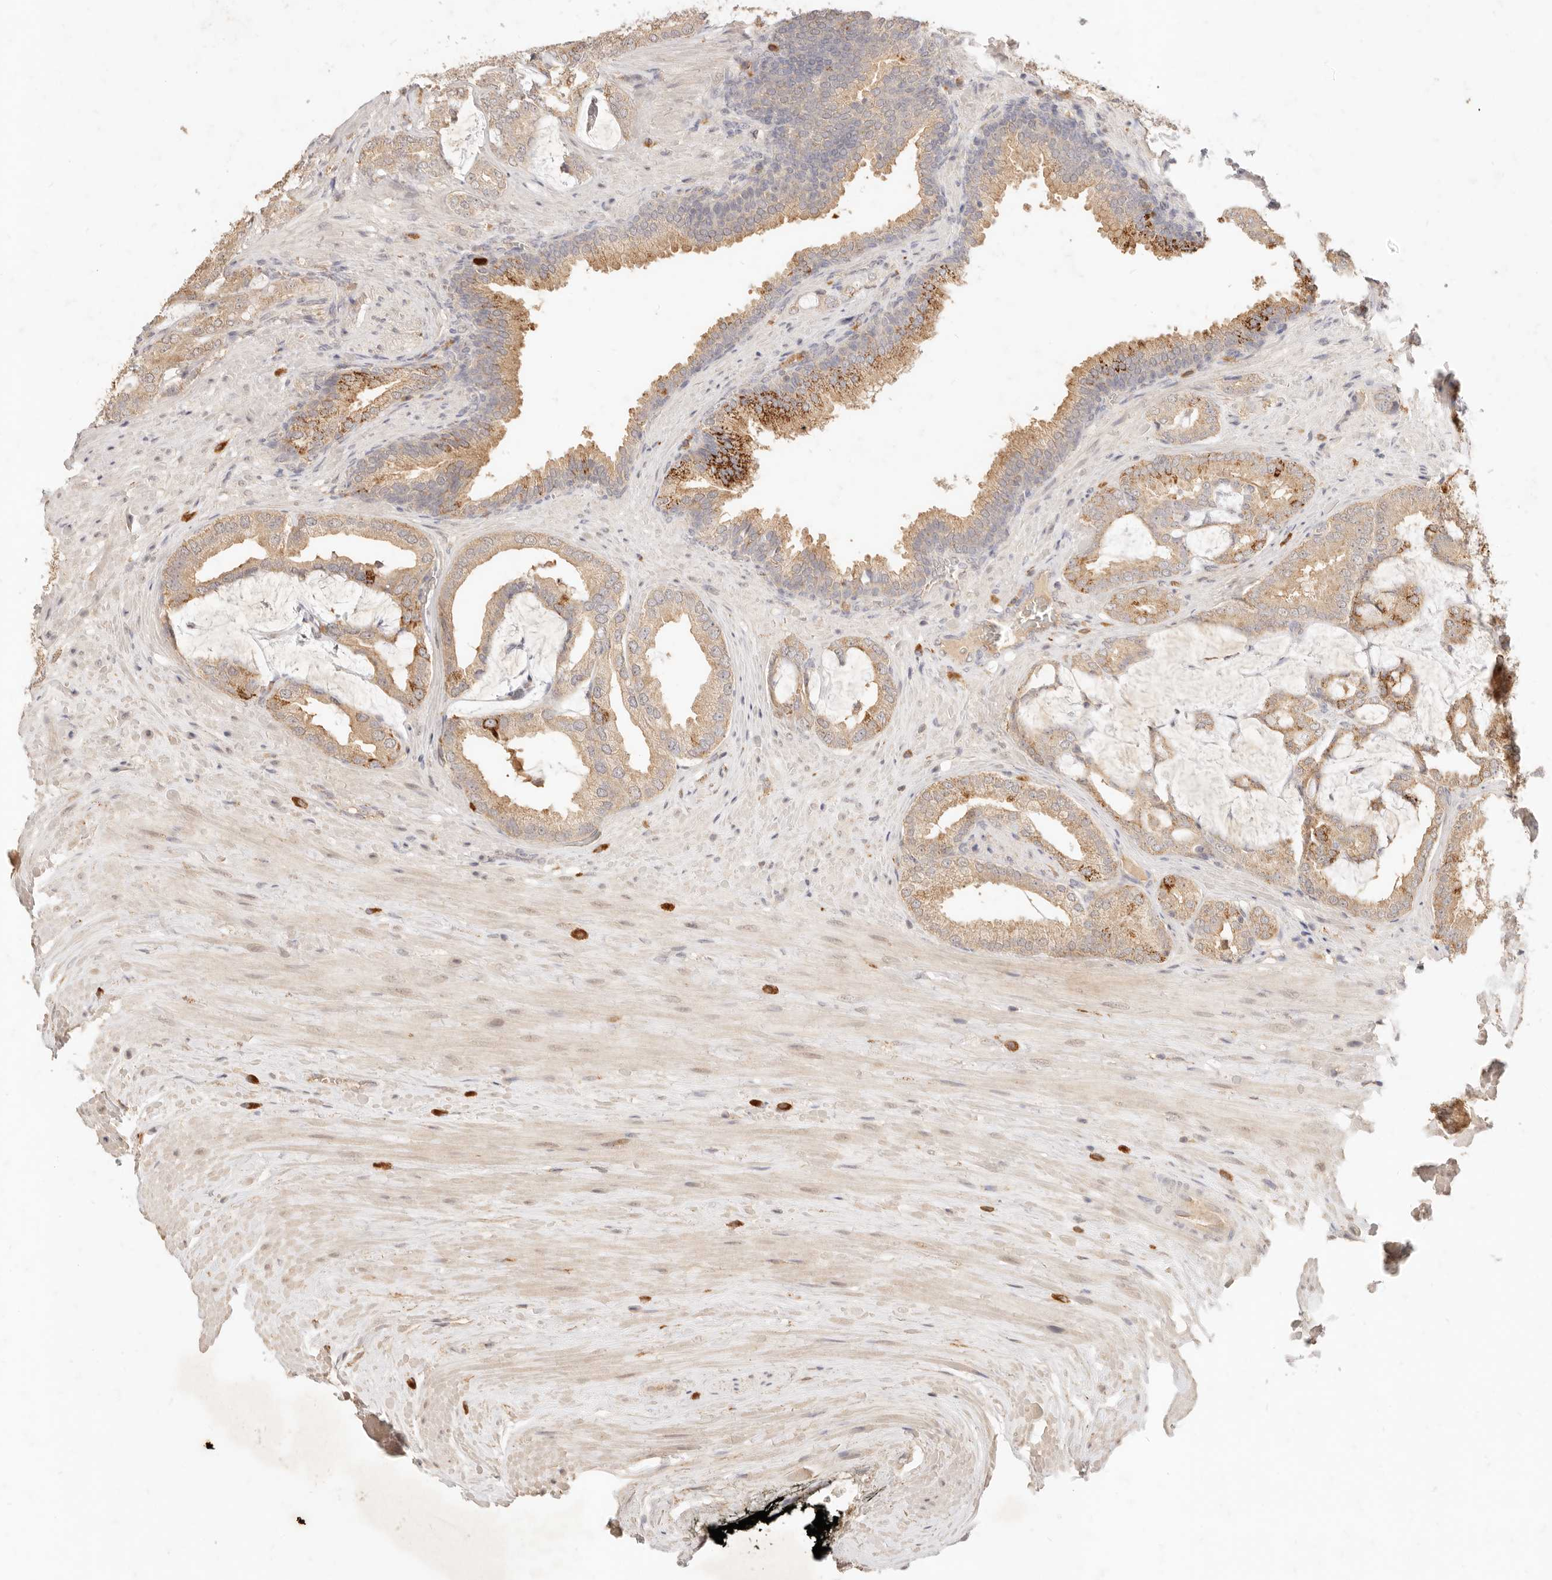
{"staining": {"intensity": "moderate", "quantity": ">75%", "location": "cytoplasmic/membranous"}, "tissue": "prostate cancer", "cell_type": "Tumor cells", "image_type": "cancer", "snomed": [{"axis": "morphology", "description": "Adenocarcinoma, Low grade"}, {"axis": "topography", "description": "Prostate"}], "caption": "Human low-grade adenocarcinoma (prostate) stained with a protein marker demonstrates moderate staining in tumor cells.", "gene": "TMTC2", "patient": {"sex": "male", "age": 71}}